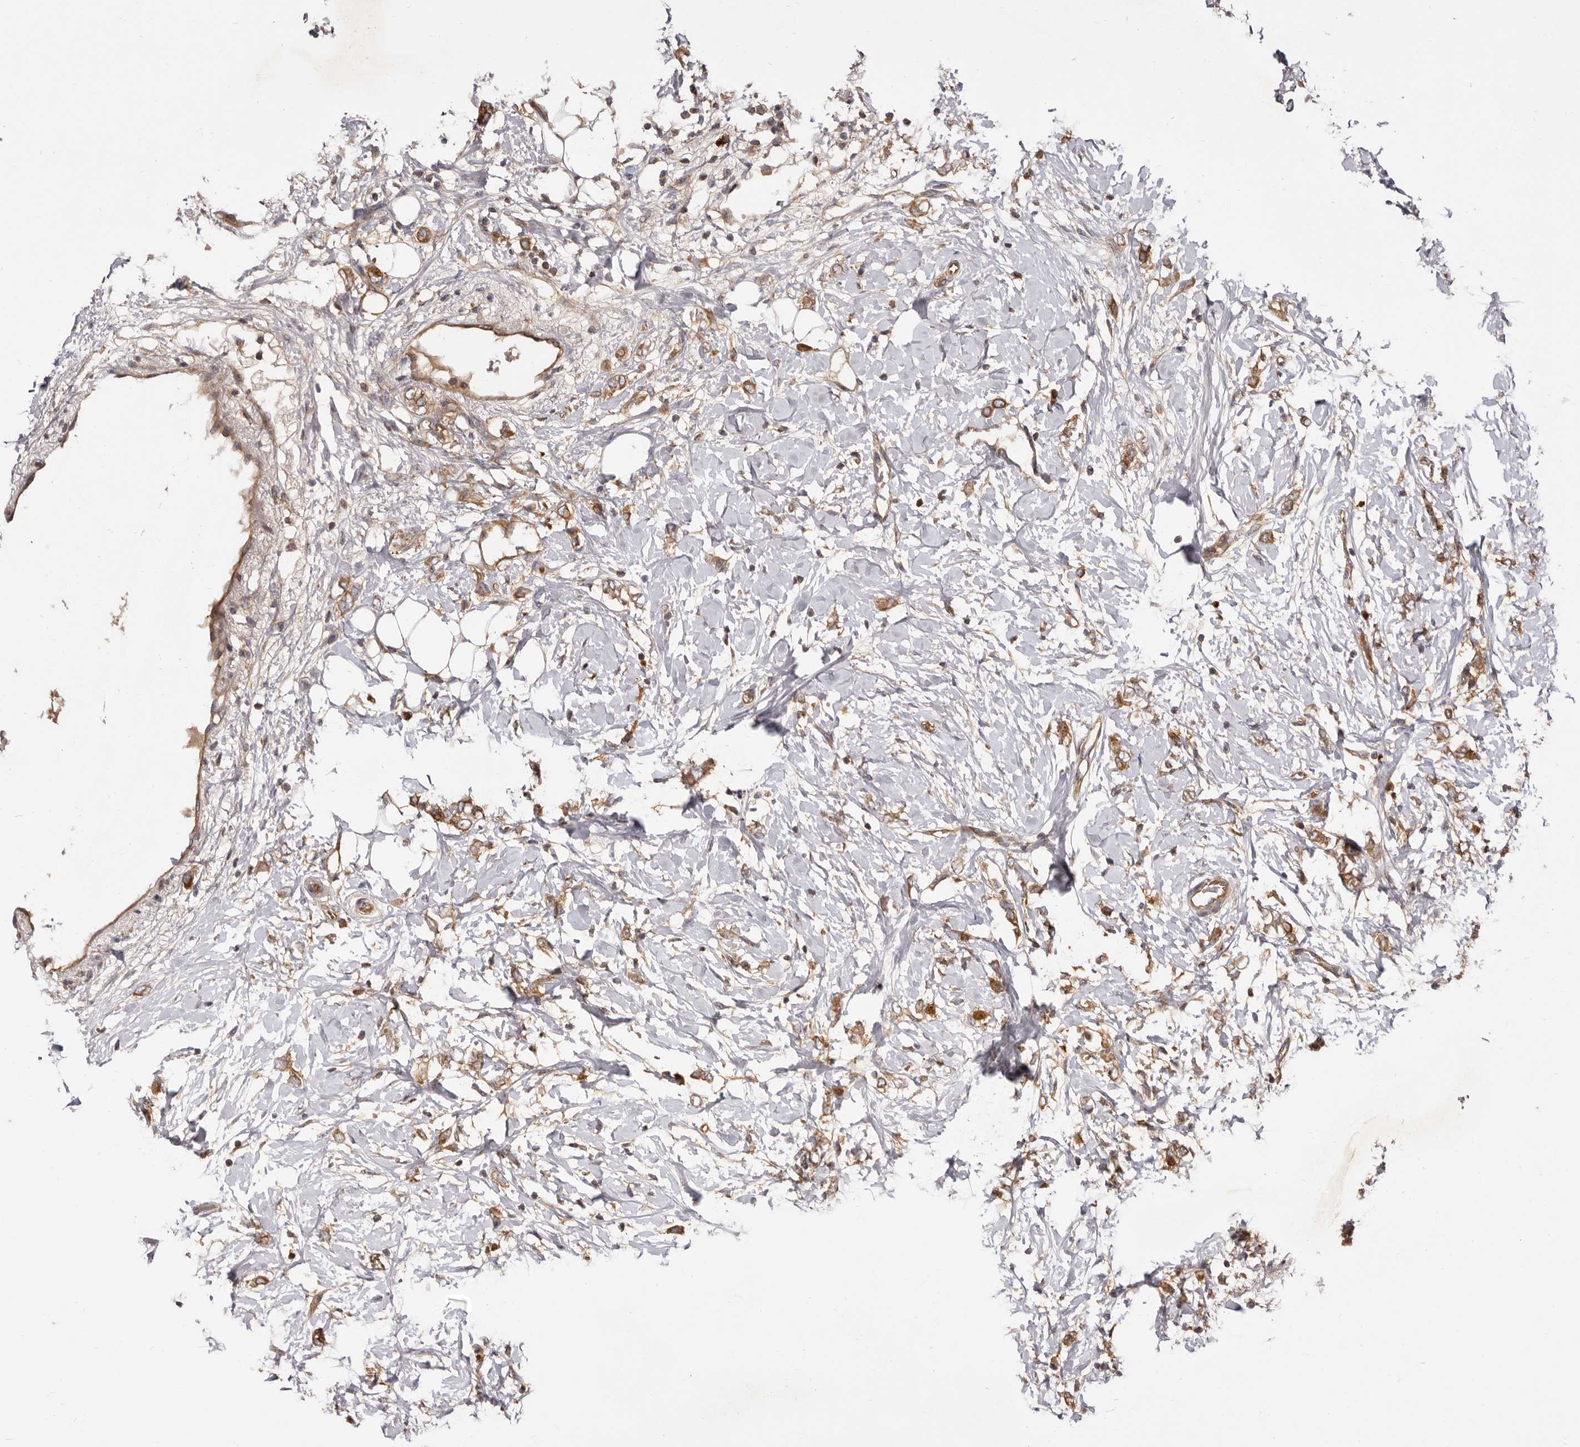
{"staining": {"intensity": "moderate", "quantity": ">75%", "location": "cytoplasmic/membranous"}, "tissue": "breast cancer", "cell_type": "Tumor cells", "image_type": "cancer", "snomed": [{"axis": "morphology", "description": "Normal tissue, NOS"}, {"axis": "morphology", "description": "Lobular carcinoma"}, {"axis": "topography", "description": "Breast"}], "caption": "Tumor cells show medium levels of moderate cytoplasmic/membranous staining in about >75% of cells in breast cancer. (IHC, brightfield microscopy, high magnification).", "gene": "ADAMTS20", "patient": {"sex": "female", "age": 47}}